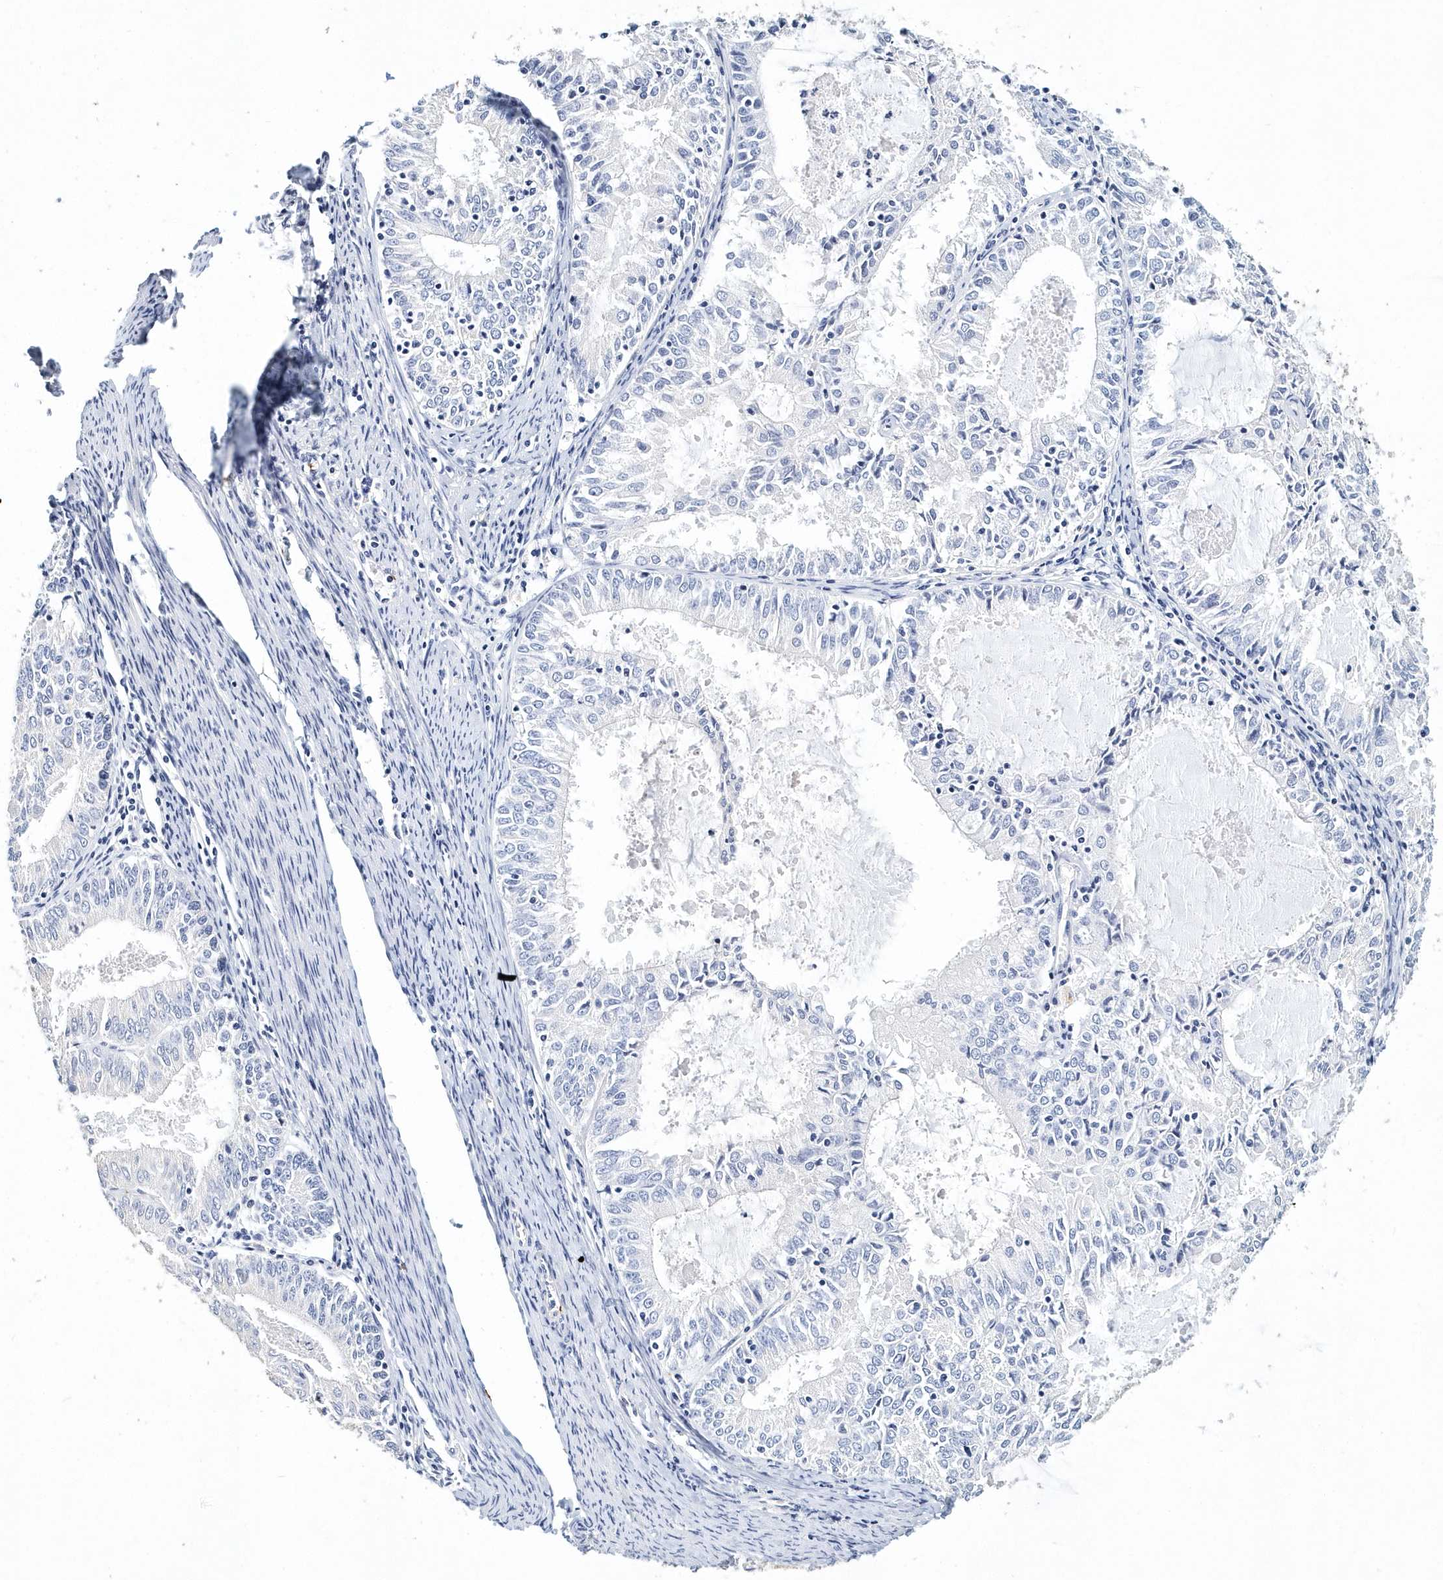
{"staining": {"intensity": "negative", "quantity": "none", "location": "none"}, "tissue": "endometrial cancer", "cell_type": "Tumor cells", "image_type": "cancer", "snomed": [{"axis": "morphology", "description": "Adenocarcinoma, NOS"}, {"axis": "topography", "description": "Endometrium"}], "caption": "Photomicrograph shows no significant protein positivity in tumor cells of endometrial adenocarcinoma.", "gene": "ITGA2B", "patient": {"sex": "female", "age": 57}}